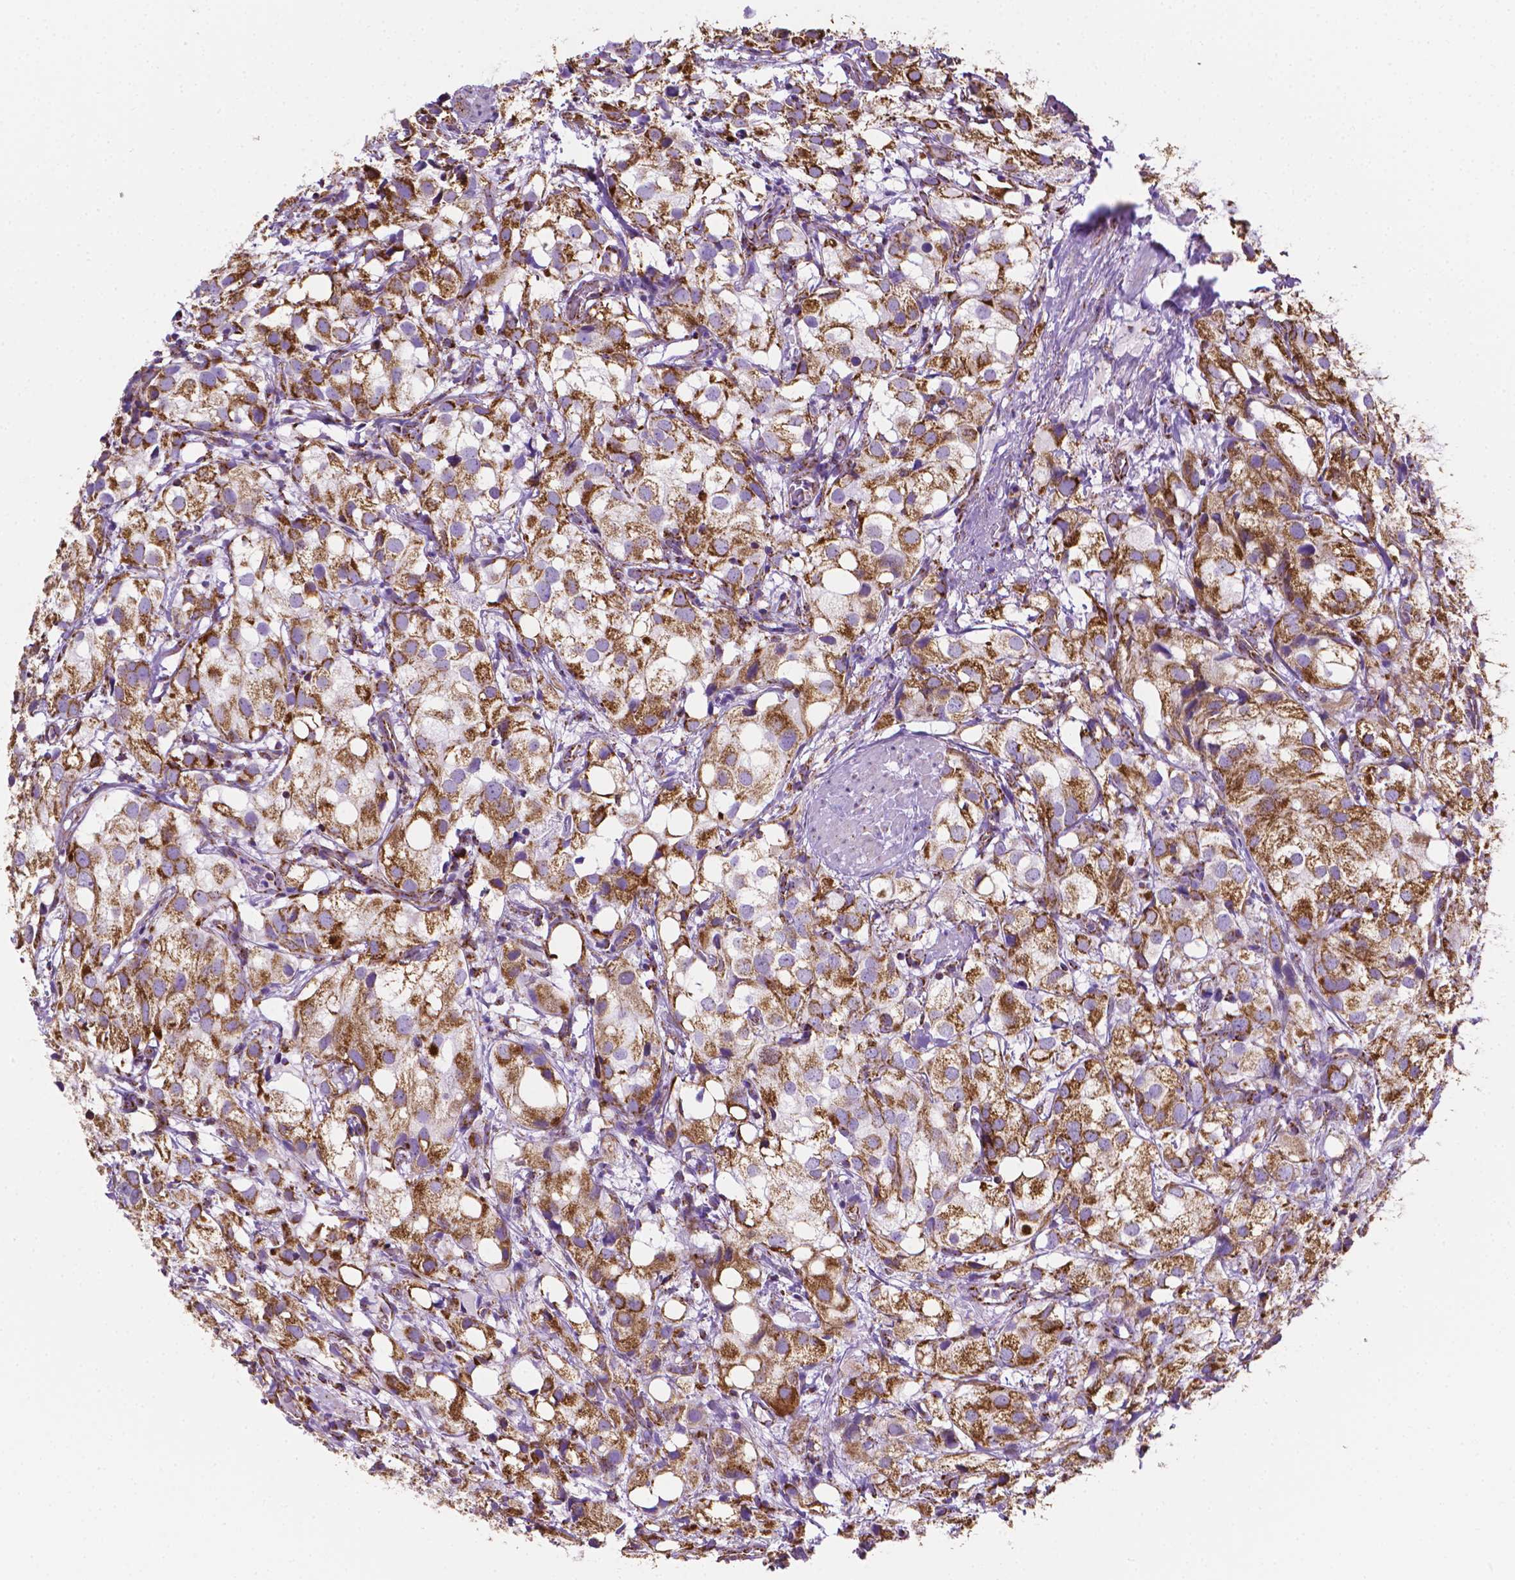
{"staining": {"intensity": "moderate", "quantity": ">75%", "location": "cytoplasmic/membranous"}, "tissue": "prostate cancer", "cell_type": "Tumor cells", "image_type": "cancer", "snomed": [{"axis": "morphology", "description": "Adenocarcinoma, High grade"}, {"axis": "topography", "description": "Prostate"}], "caption": "Immunohistochemistry (IHC) of human prostate cancer (high-grade adenocarcinoma) demonstrates medium levels of moderate cytoplasmic/membranous positivity in approximately >75% of tumor cells.", "gene": "RMDN3", "patient": {"sex": "male", "age": 86}}